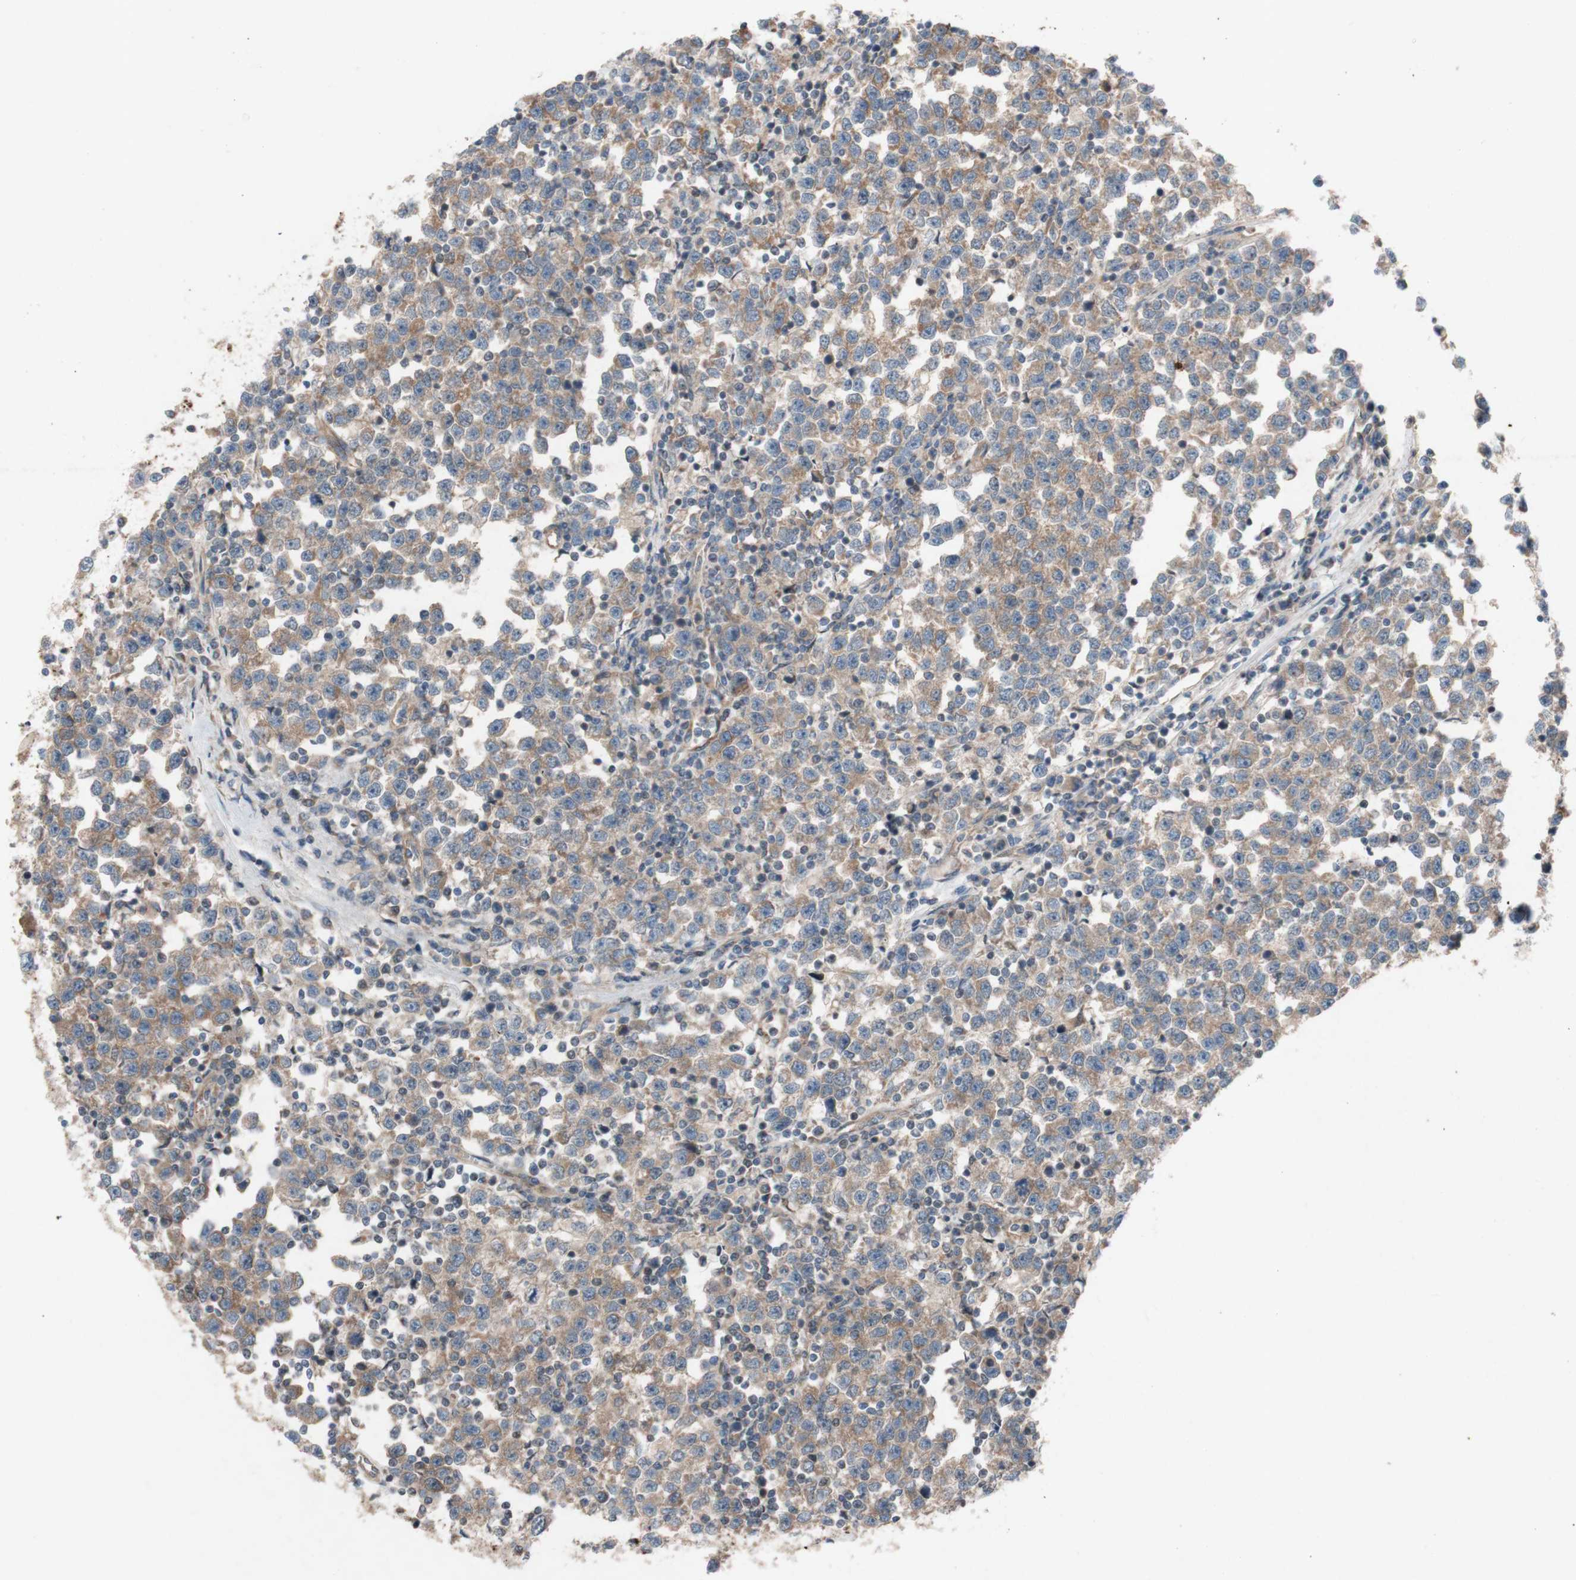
{"staining": {"intensity": "moderate", "quantity": ">75%", "location": "cytoplasmic/membranous"}, "tissue": "testis cancer", "cell_type": "Tumor cells", "image_type": "cancer", "snomed": [{"axis": "morphology", "description": "Seminoma, NOS"}, {"axis": "topography", "description": "Testis"}], "caption": "Testis cancer was stained to show a protein in brown. There is medium levels of moderate cytoplasmic/membranous expression in approximately >75% of tumor cells.", "gene": "TST", "patient": {"sex": "male", "age": 43}}